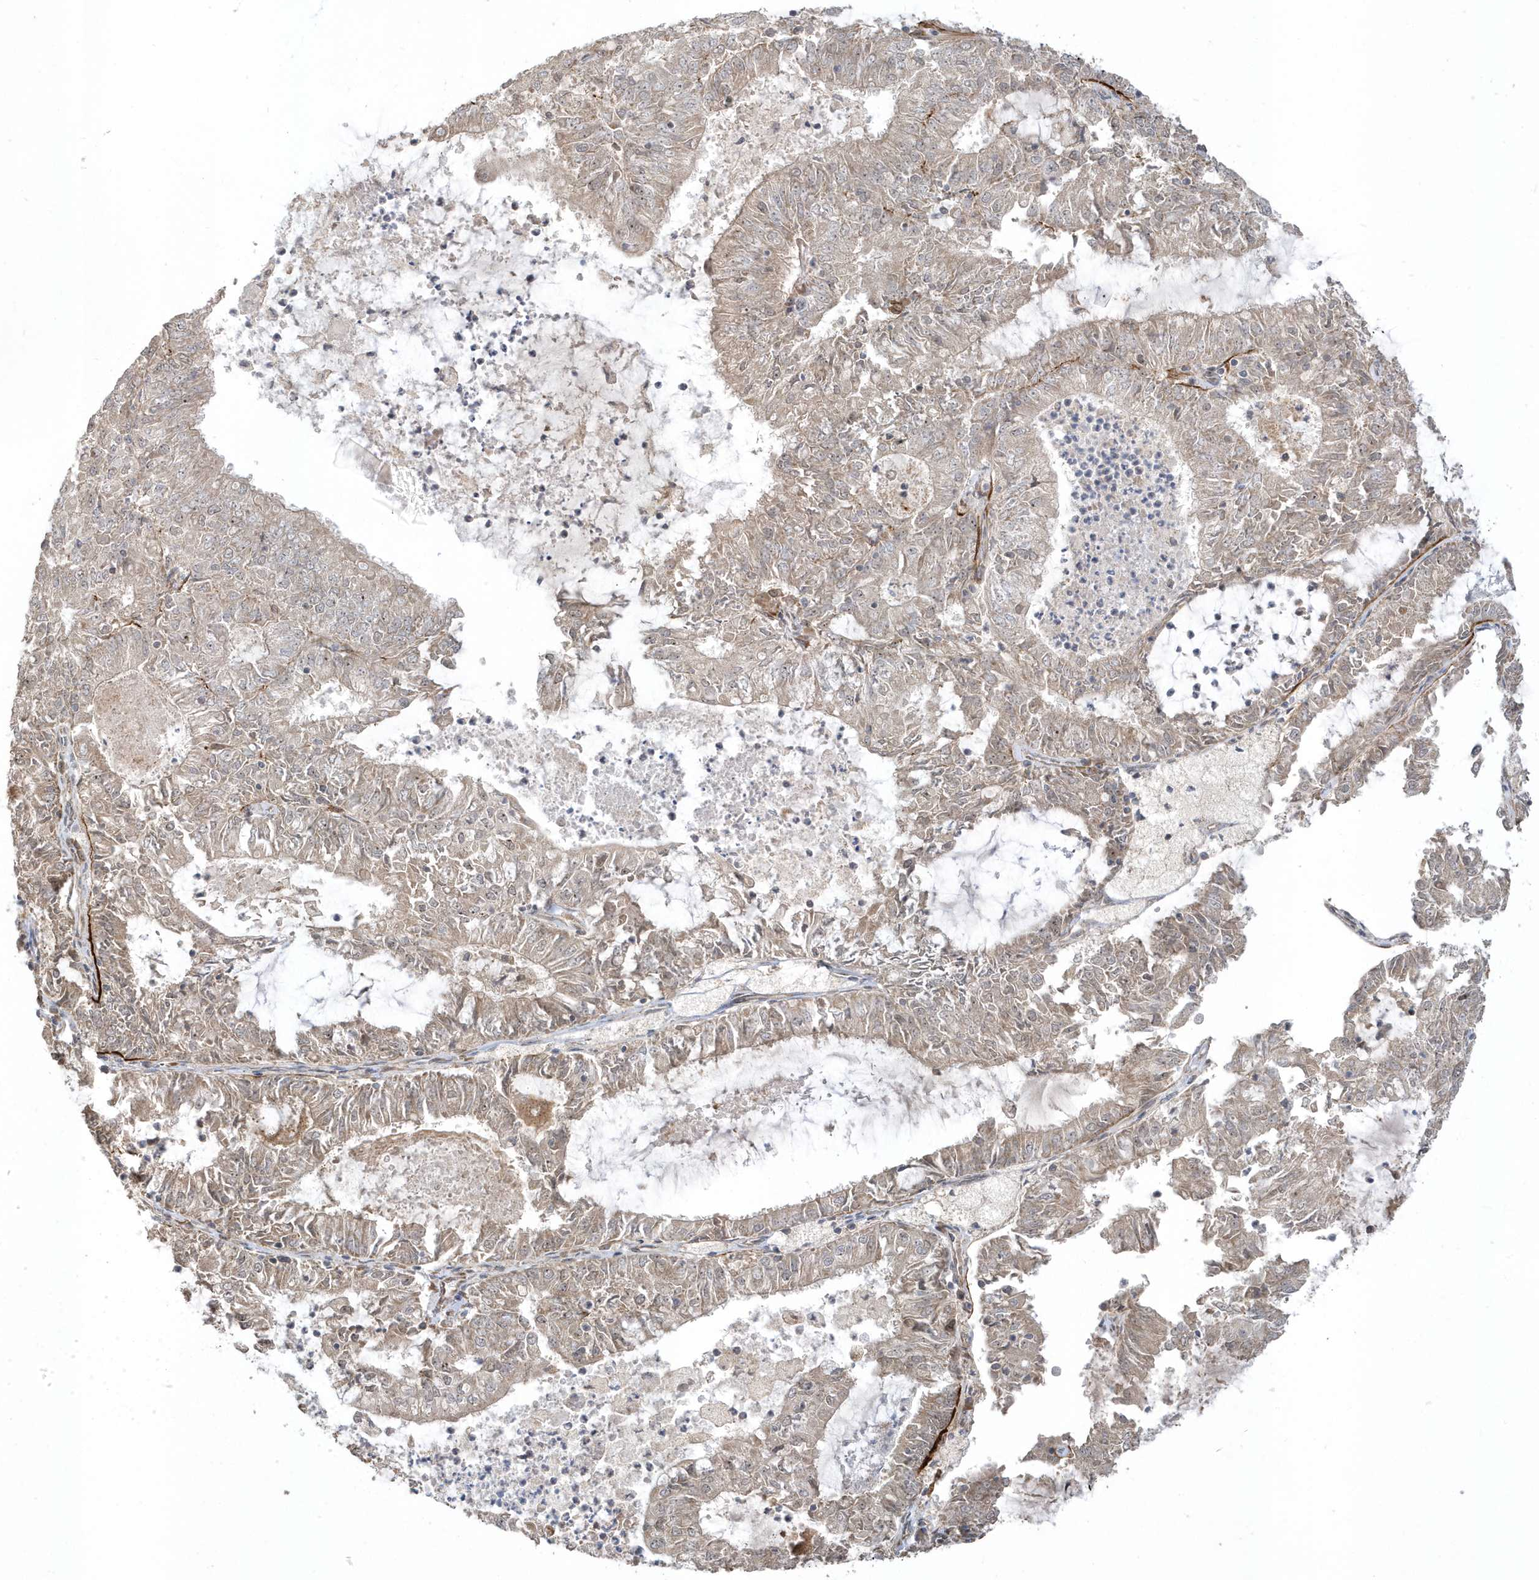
{"staining": {"intensity": "weak", "quantity": "<25%", "location": "cytoplasmic/membranous"}, "tissue": "endometrial cancer", "cell_type": "Tumor cells", "image_type": "cancer", "snomed": [{"axis": "morphology", "description": "Adenocarcinoma, NOS"}, {"axis": "topography", "description": "Endometrium"}], "caption": "DAB (3,3'-diaminobenzidine) immunohistochemical staining of endometrial cancer (adenocarcinoma) reveals no significant expression in tumor cells.", "gene": "ECM2", "patient": {"sex": "female", "age": 57}}